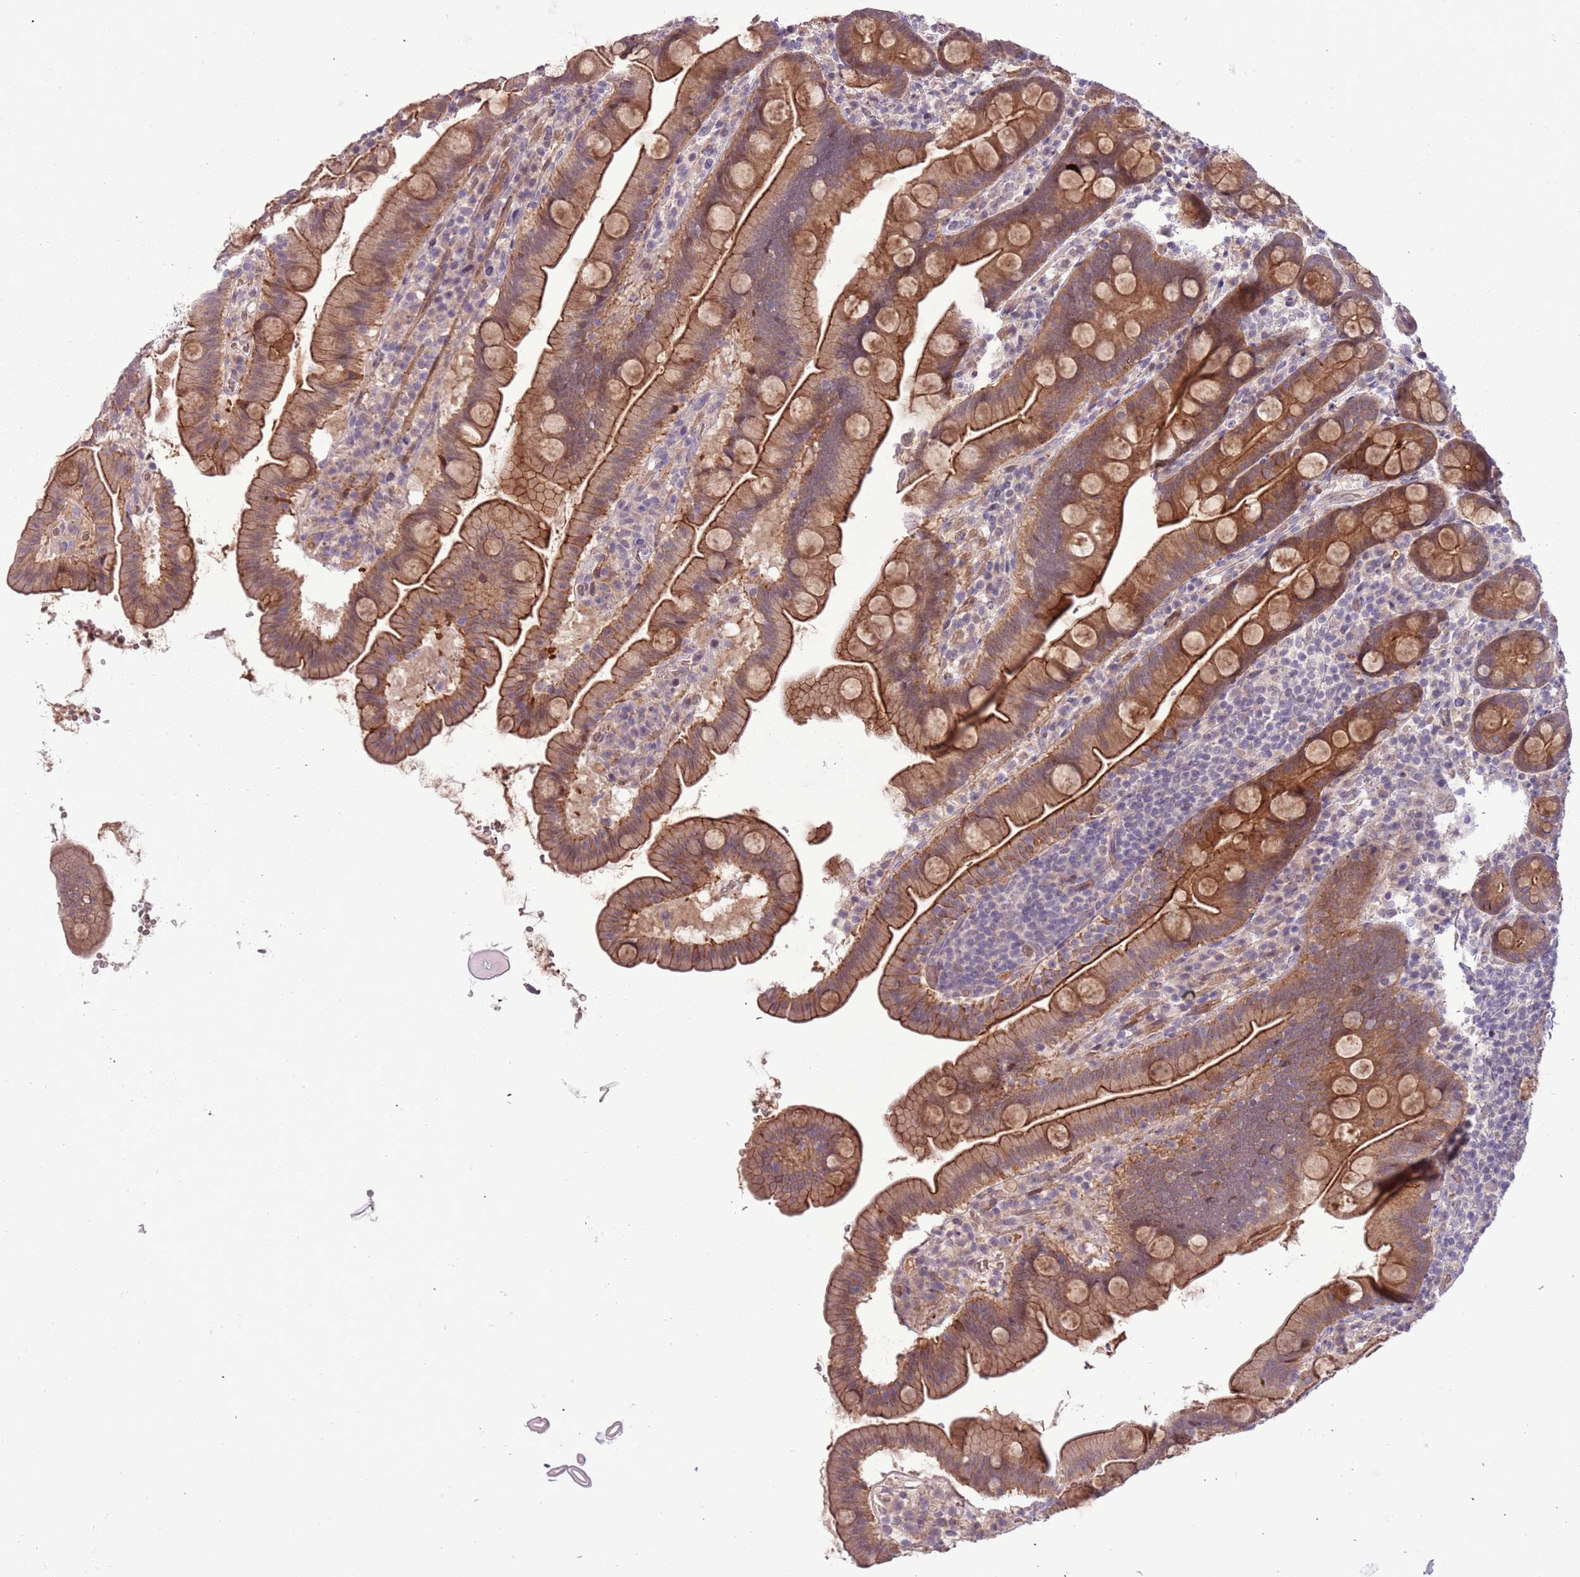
{"staining": {"intensity": "strong", "quantity": "25%-75%", "location": "cytoplasmic/membranous"}, "tissue": "small intestine", "cell_type": "Glandular cells", "image_type": "normal", "snomed": [{"axis": "morphology", "description": "Normal tissue, NOS"}, {"axis": "topography", "description": "Small intestine"}], "caption": "An immunohistochemistry photomicrograph of unremarkable tissue is shown. Protein staining in brown labels strong cytoplasmic/membranous positivity in small intestine within glandular cells.", "gene": "SHROOM3", "patient": {"sex": "female", "age": 68}}